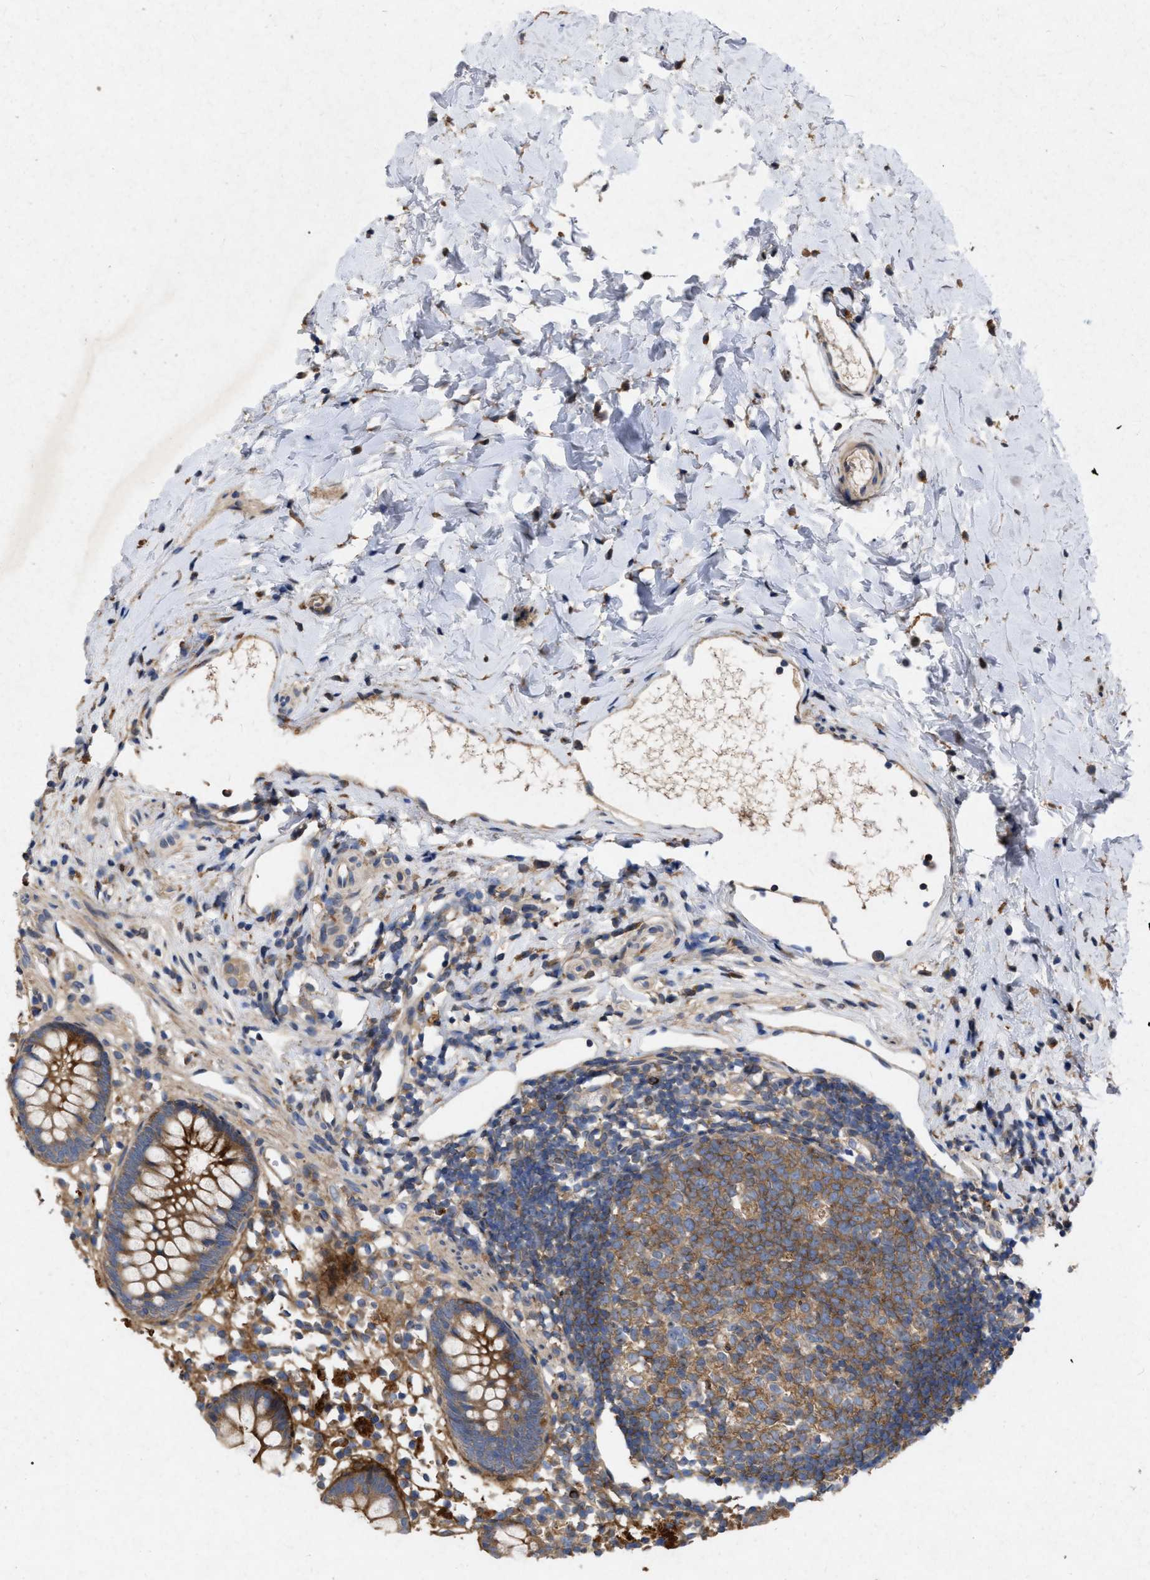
{"staining": {"intensity": "moderate", "quantity": ">75%", "location": "cytoplasmic/membranous"}, "tissue": "appendix", "cell_type": "Glandular cells", "image_type": "normal", "snomed": [{"axis": "morphology", "description": "Normal tissue, NOS"}, {"axis": "topography", "description": "Appendix"}], "caption": "High-power microscopy captured an immunohistochemistry photomicrograph of benign appendix, revealing moderate cytoplasmic/membranous expression in approximately >75% of glandular cells. The staining is performed using DAB (3,3'-diaminobenzidine) brown chromogen to label protein expression. The nuclei are counter-stained blue using hematoxylin.", "gene": "CDKN2C", "patient": {"sex": "female", "age": 20}}